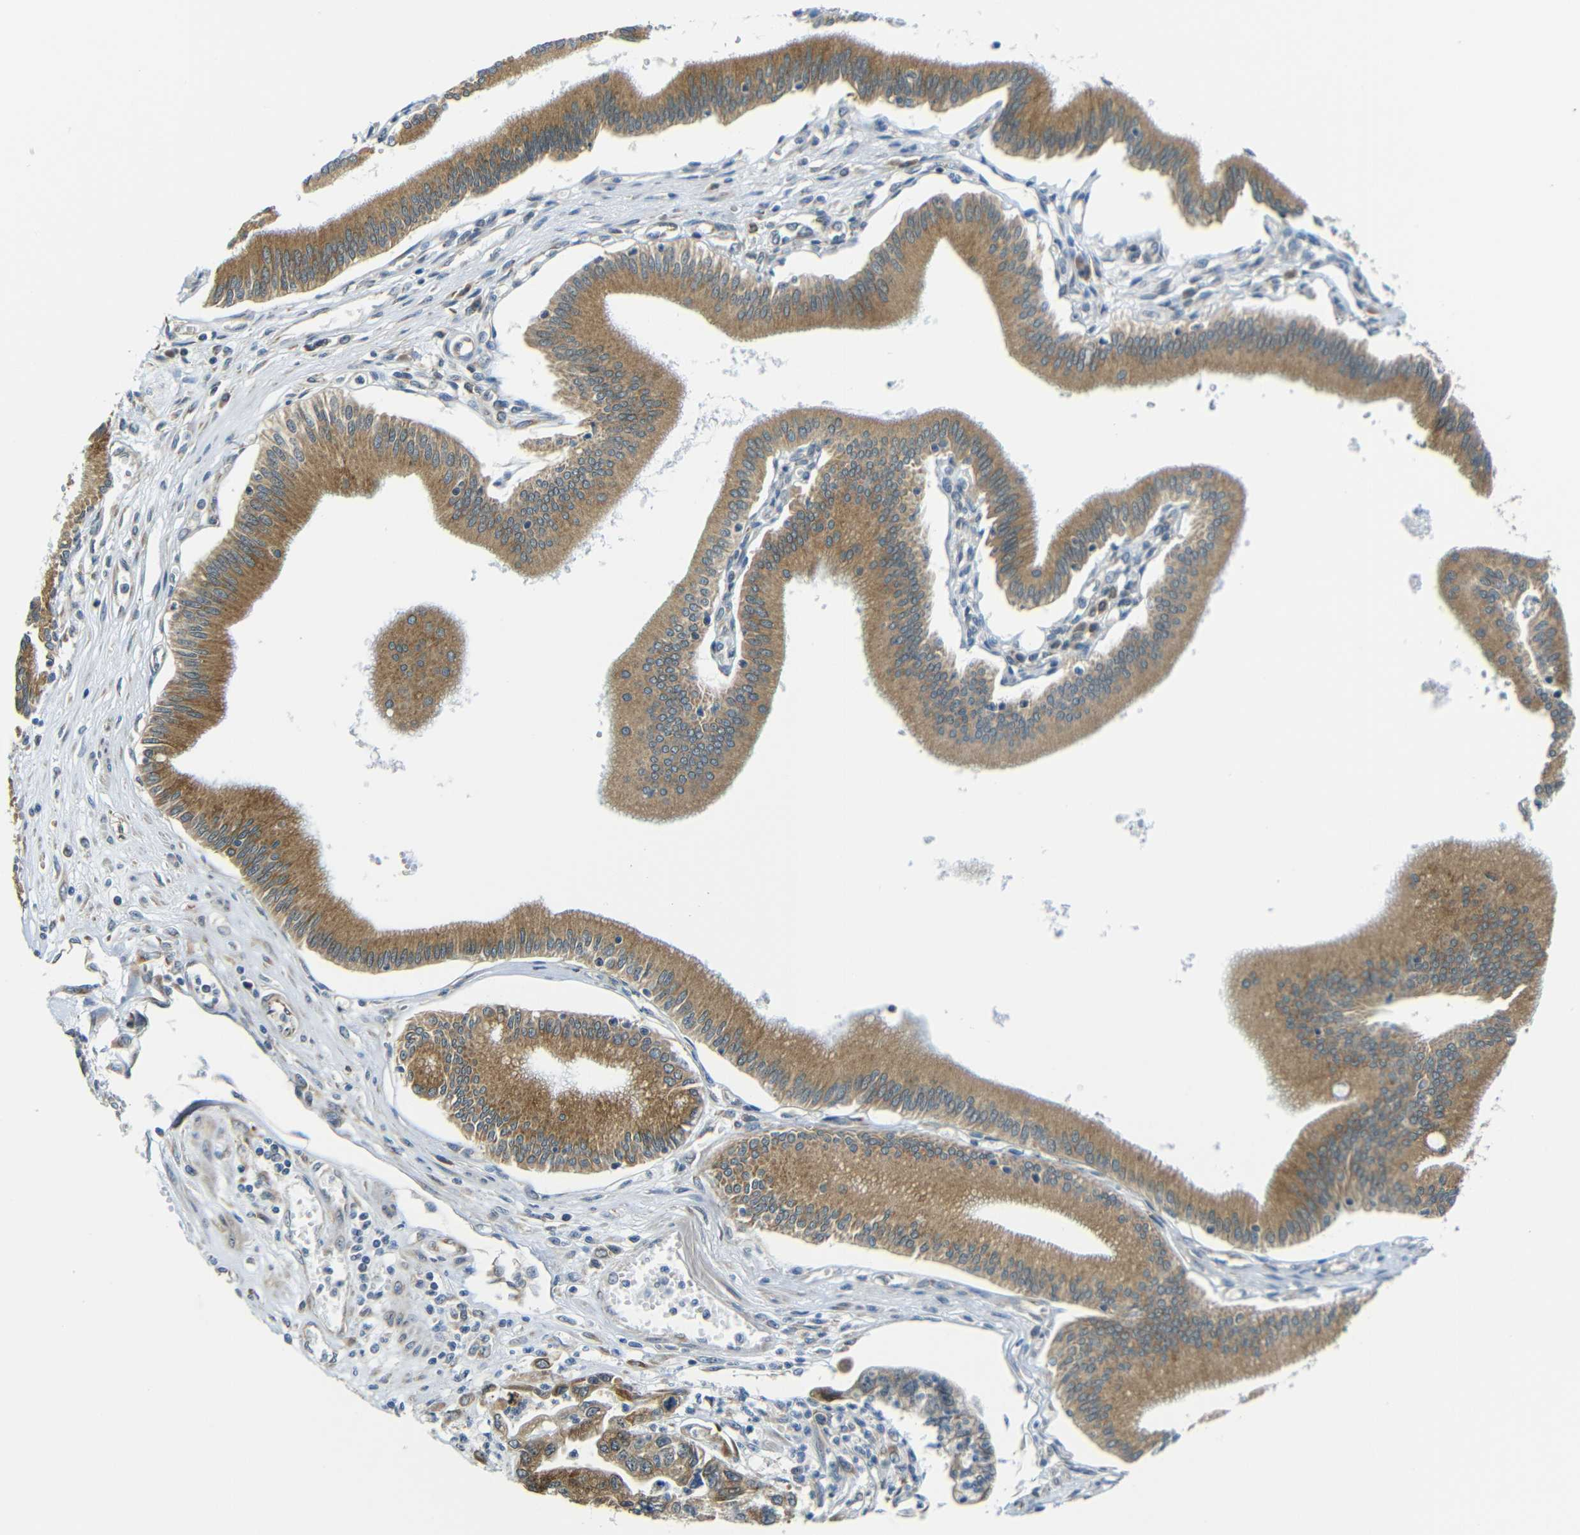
{"staining": {"intensity": "moderate", "quantity": ">75%", "location": "cytoplasmic/membranous"}, "tissue": "pancreatic cancer", "cell_type": "Tumor cells", "image_type": "cancer", "snomed": [{"axis": "morphology", "description": "Adenocarcinoma, NOS"}, {"axis": "topography", "description": "Pancreas"}], "caption": "Adenocarcinoma (pancreatic) stained with DAB (3,3'-diaminobenzidine) IHC demonstrates medium levels of moderate cytoplasmic/membranous positivity in approximately >75% of tumor cells.", "gene": "VAPB", "patient": {"sex": "male", "age": 56}}